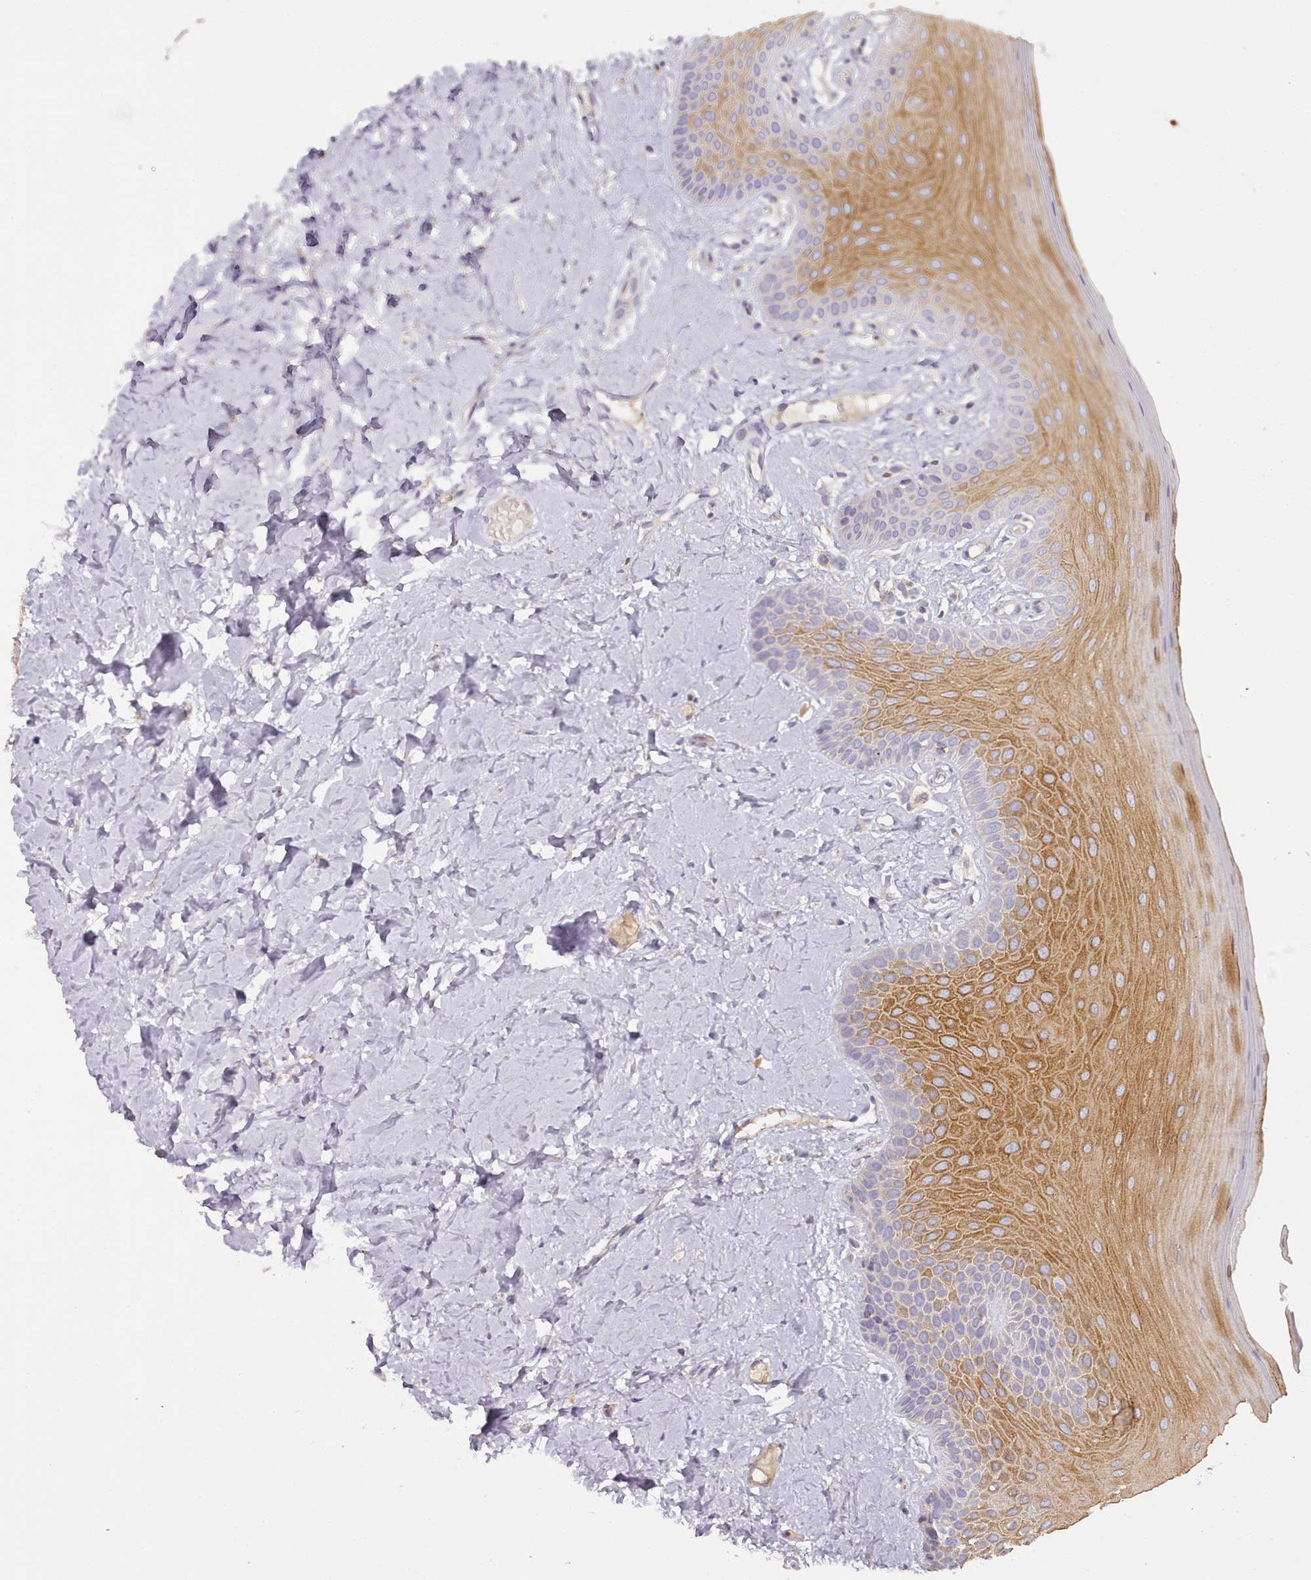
{"staining": {"intensity": "moderate", "quantity": "25%-75%", "location": "cytoplasmic/membranous"}, "tissue": "oral mucosa", "cell_type": "Squamous epithelial cells", "image_type": "normal", "snomed": [{"axis": "morphology", "description": "Normal tissue, NOS"}, {"axis": "topography", "description": "Oral tissue"}], "caption": "Oral mucosa was stained to show a protein in brown. There is medium levels of moderate cytoplasmic/membranous positivity in approximately 25%-75% of squamous epithelial cells. (DAB (3,3'-diaminobenzidine) IHC, brown staining for protein, blue staining for nuclei).", "gene": "ACSS1", "patient": {"sex": "male", "age": 74}}